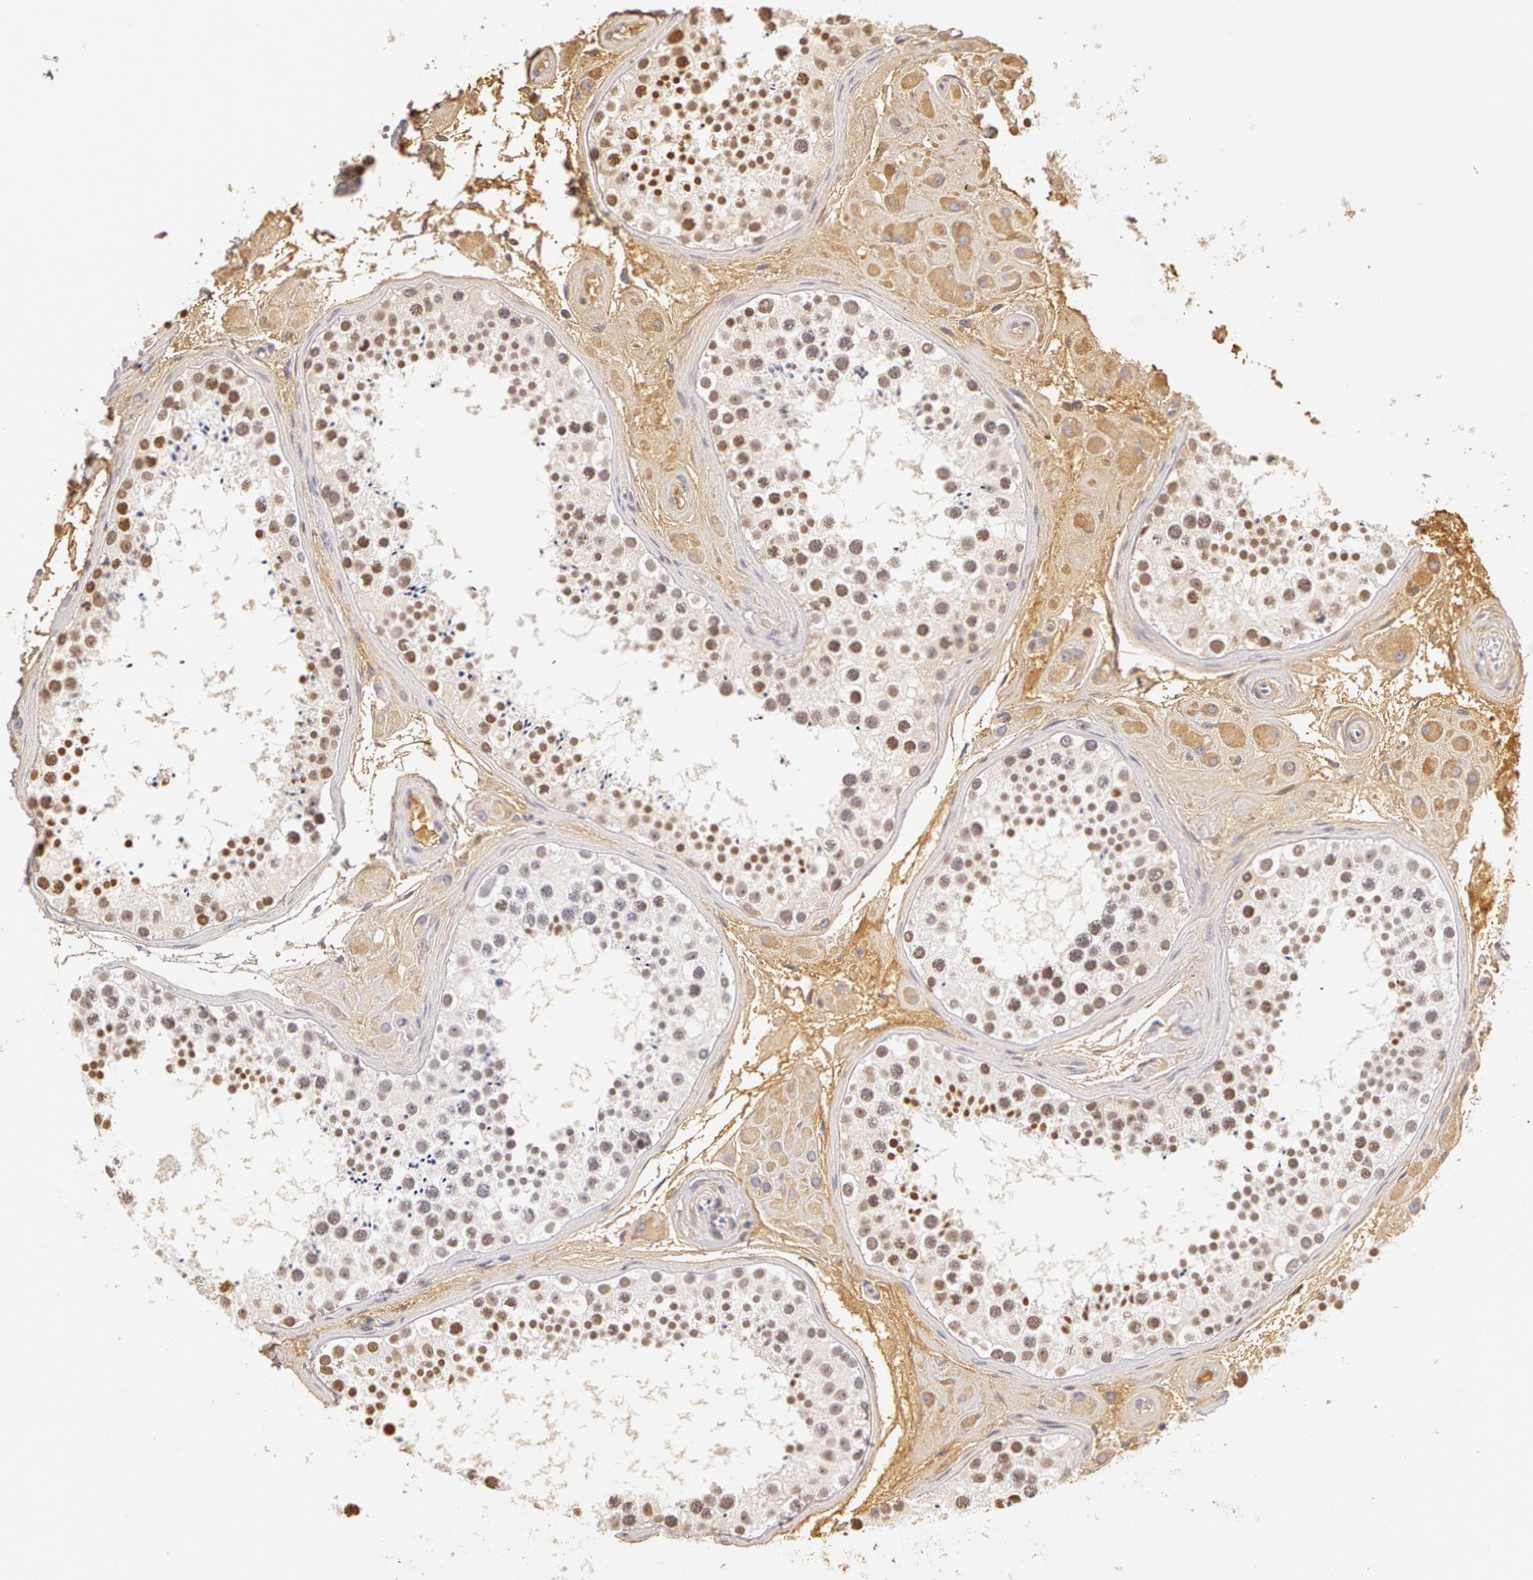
{"staining": {"intensity": "weak", "quantity": "25%-75%", "location": "nuclear"}, "tissue": "testis", "cell_type": "Cells in seminiferous ducts", "image_type": "normal", "snomed": [{"axis": "morphology", "description": "Normal tissue, NOS"}, {"axis": "topography", "description": "Testis"}], "caption": "Immunohistochemistry (IHC) (DAB) staining of normal testis exhibits weak nuclear protein positivity in approximately 25%-75% of cells in seminiferous ducts.", "gene": "AHSG", "patient": {"sex": "male", "age": 38}}